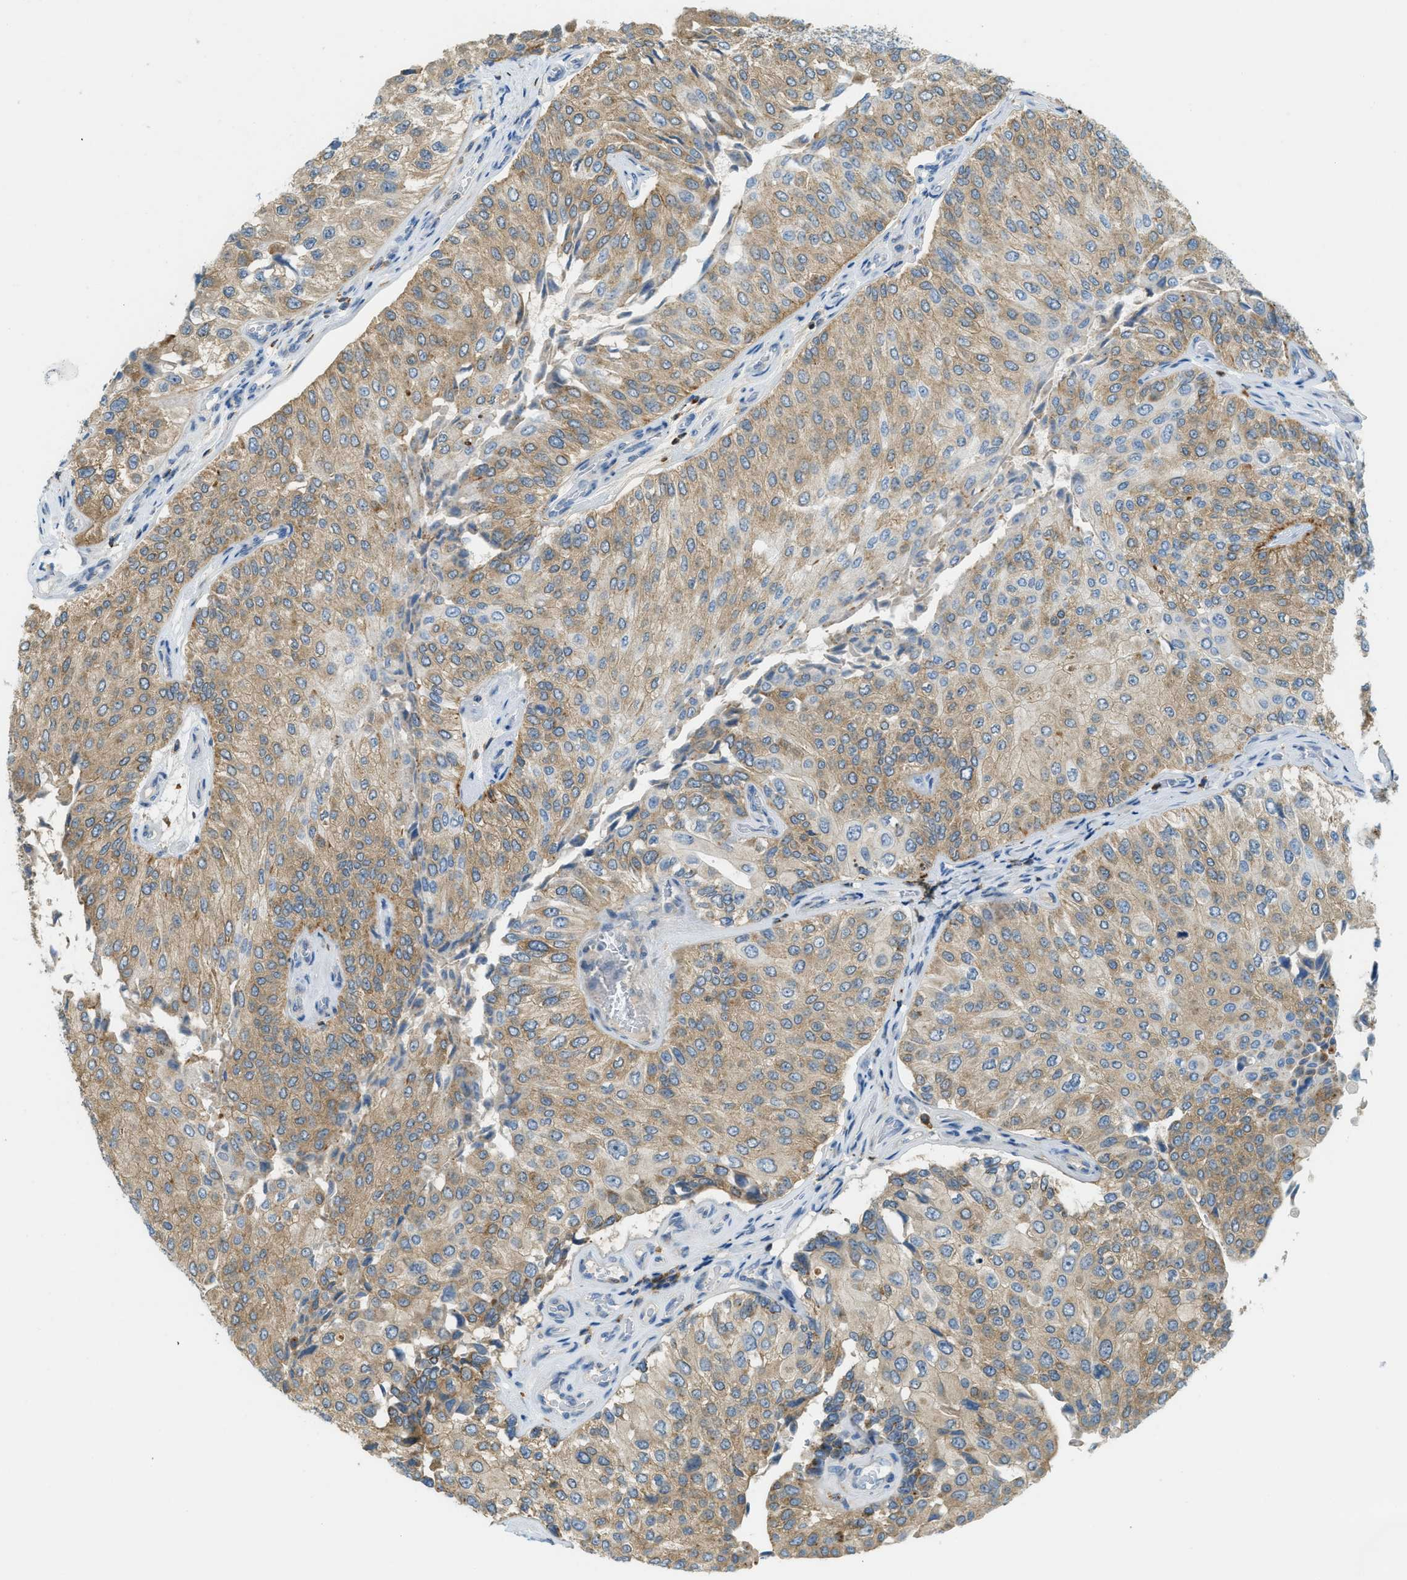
{"staining": {"intensity": "moderate", "quantity": "25%-75%", "location": "cytoplasmic/membranous"}, "tissue": "urothelial cancer", "cell_type": "Tumor cells", "image_type": "cancer", "snomed": [{"axis": "morphology", "description": "Urothelial carcinoma, High grade"}, {"axis": "topography", "description": "Kidney"}, {"axis": "topography", "description": "Urinary bladder"}], "caption": "Urothelial carcinoma (high-grade) stained with DAB IHC exhibits medium levels of moderate cytoplasmic/membranous expression in about 25%-75% of tumor cells.", "gene": "PLBD2", "patient": {"sex": "male", "age": 77}}